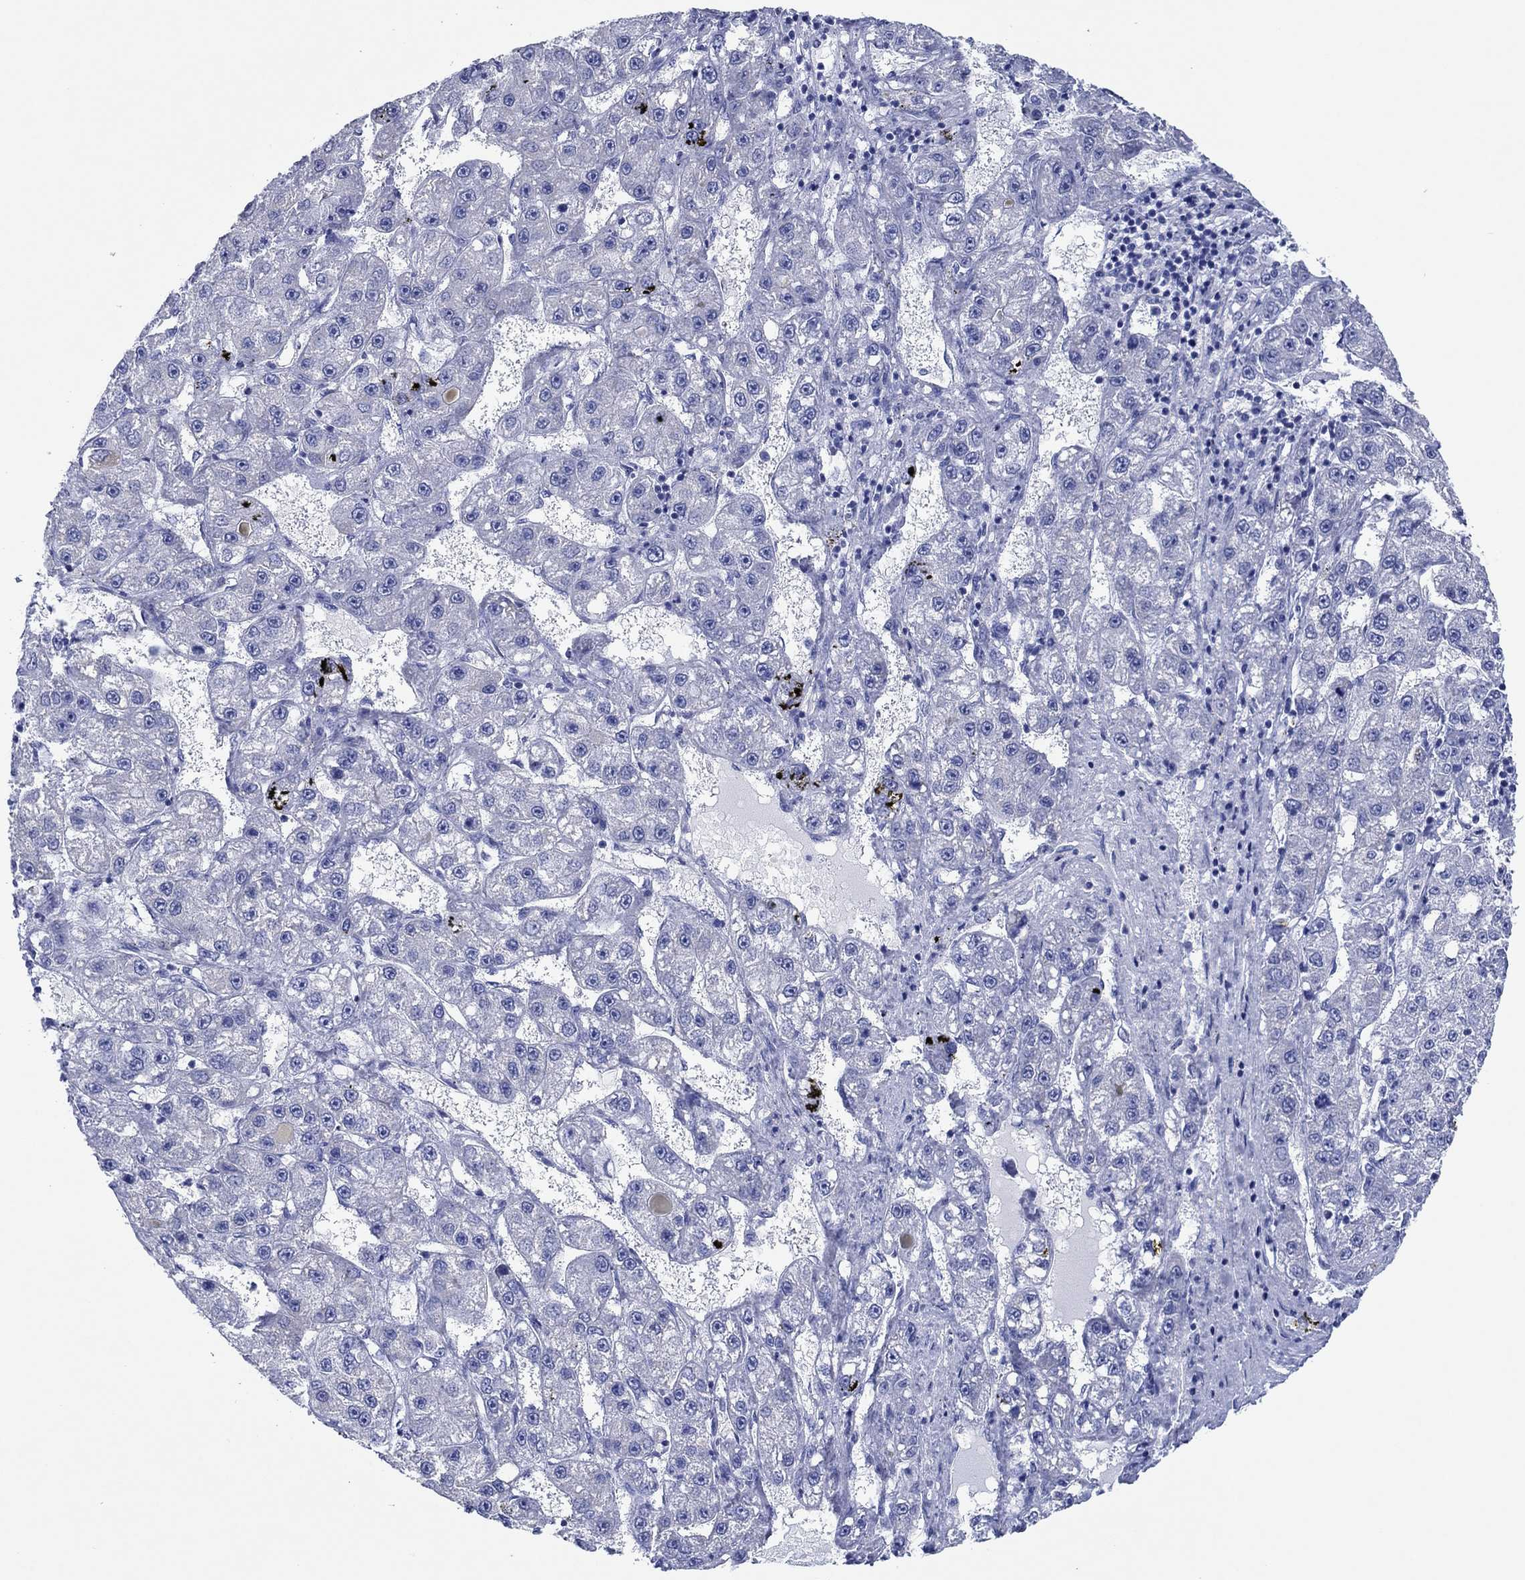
{"staining": {"intensity": "negative", "quantity": "none", "location": "none"}, "tissue": "liver cancer", "cell_type": "Tumor cells", "image_type": "cancer", "snomed": [{"axis": "morphology", "description": "Carcinoma, Hepatocellular, NOS"}, {"axis": "topography", "description": "Liver"}], "caption": "This is a micrograph of IHC staining of liver hepatocellular carcinoma, which shows no positivity in tumor cells.", "gene": "HCRT", "patient": {"sex": "female", "age": 65}}